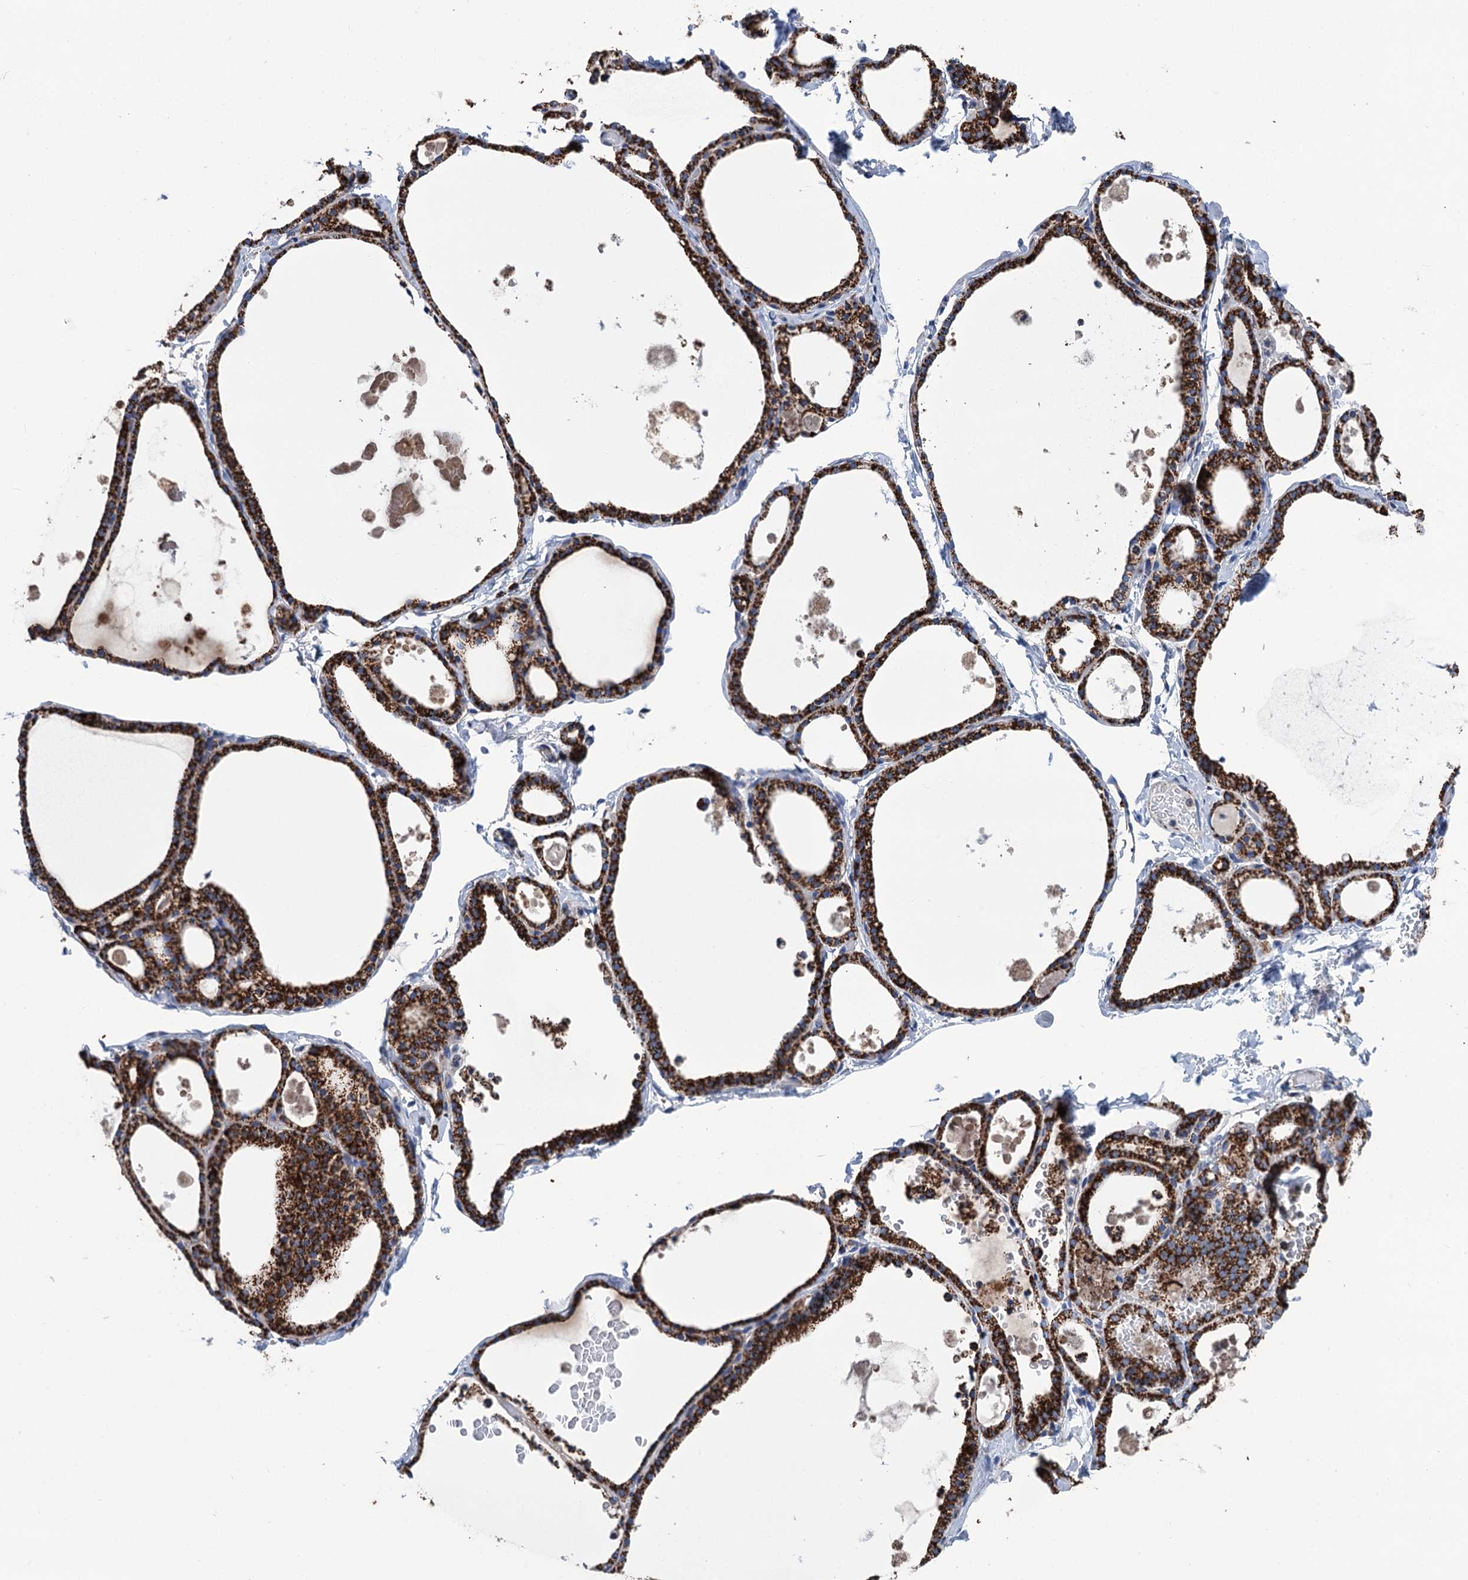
{"staining": {"intensity": "strong", "quantity": ">75%", "location": "cytoplasmic/membranous"}, "tissue": "thyroid gland", "cell_type": "Glandular cells", "image_type": "normal", "snomed": [{"axis": "morphology", "description": "Normal tissue, NOS"}, {"axis": "topography", "description": "Thyroid gland"}], "caption": "A brown stain highlights strong cytoplasmic/membranous expression of a protein in glandular cells of unremarkable thyroid gland. Immunohistochemistry (ihc) stains the protein in brown and the nuclei are stained blue.", "gene": "IVD", "patient": {"sex": "male", "age": 56}}